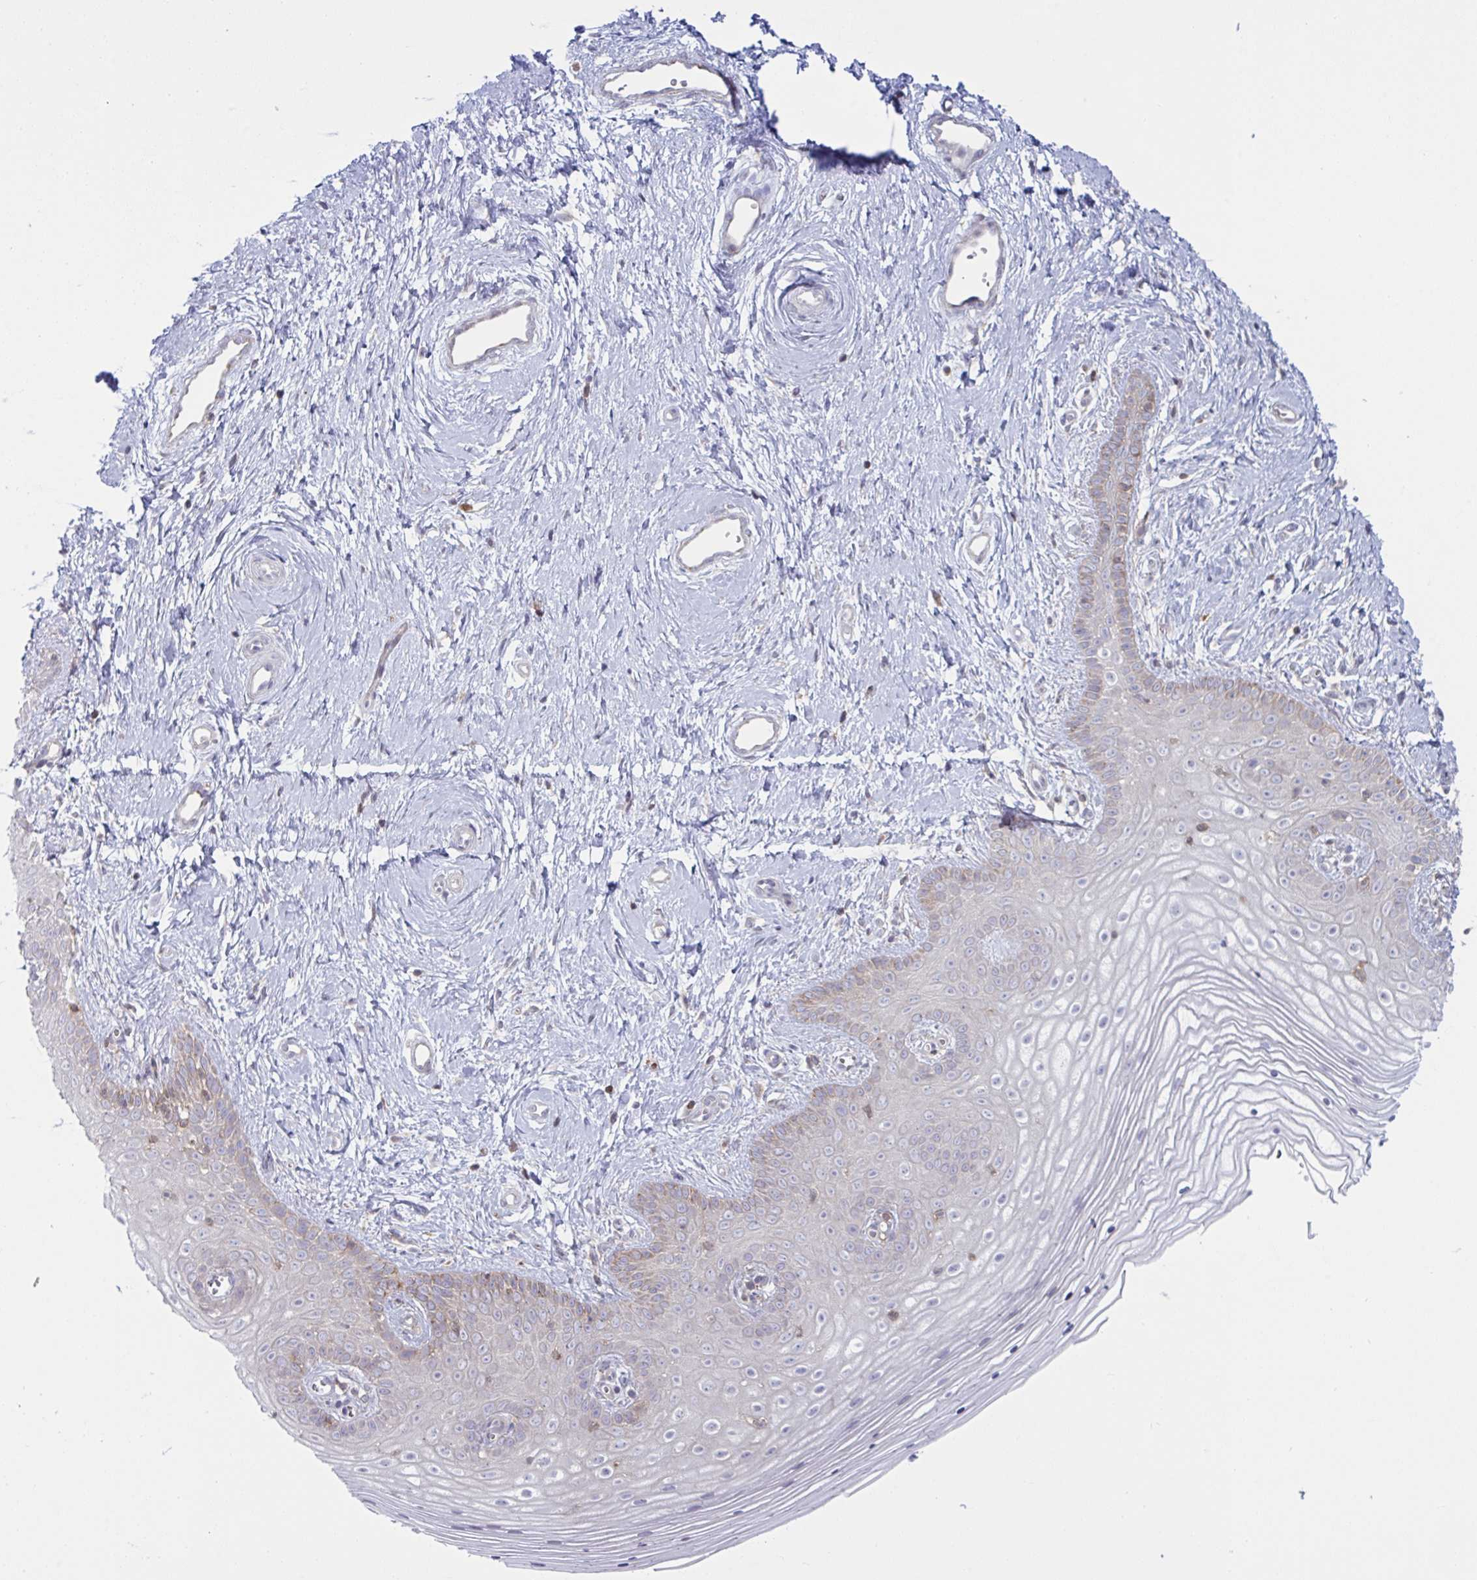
{"staining": {"intensity": "negative", "quantity": "none", "location": "none"}, "tissue": "vagina", "cell_type": "Squamous epithelial cells", "image_type": "normal", "snomed": [{"axis": "morphology", "description": "Normal tissue, NOS"}, {"axis": "topography", "description": "Vagina"}], "caption": "Squamous epithelial cells show no significant positivity in unremarkable vagina. Nuclei are stained in blue.", "gene": "TANK", "patient": {"sex": "female", "age": 38}}